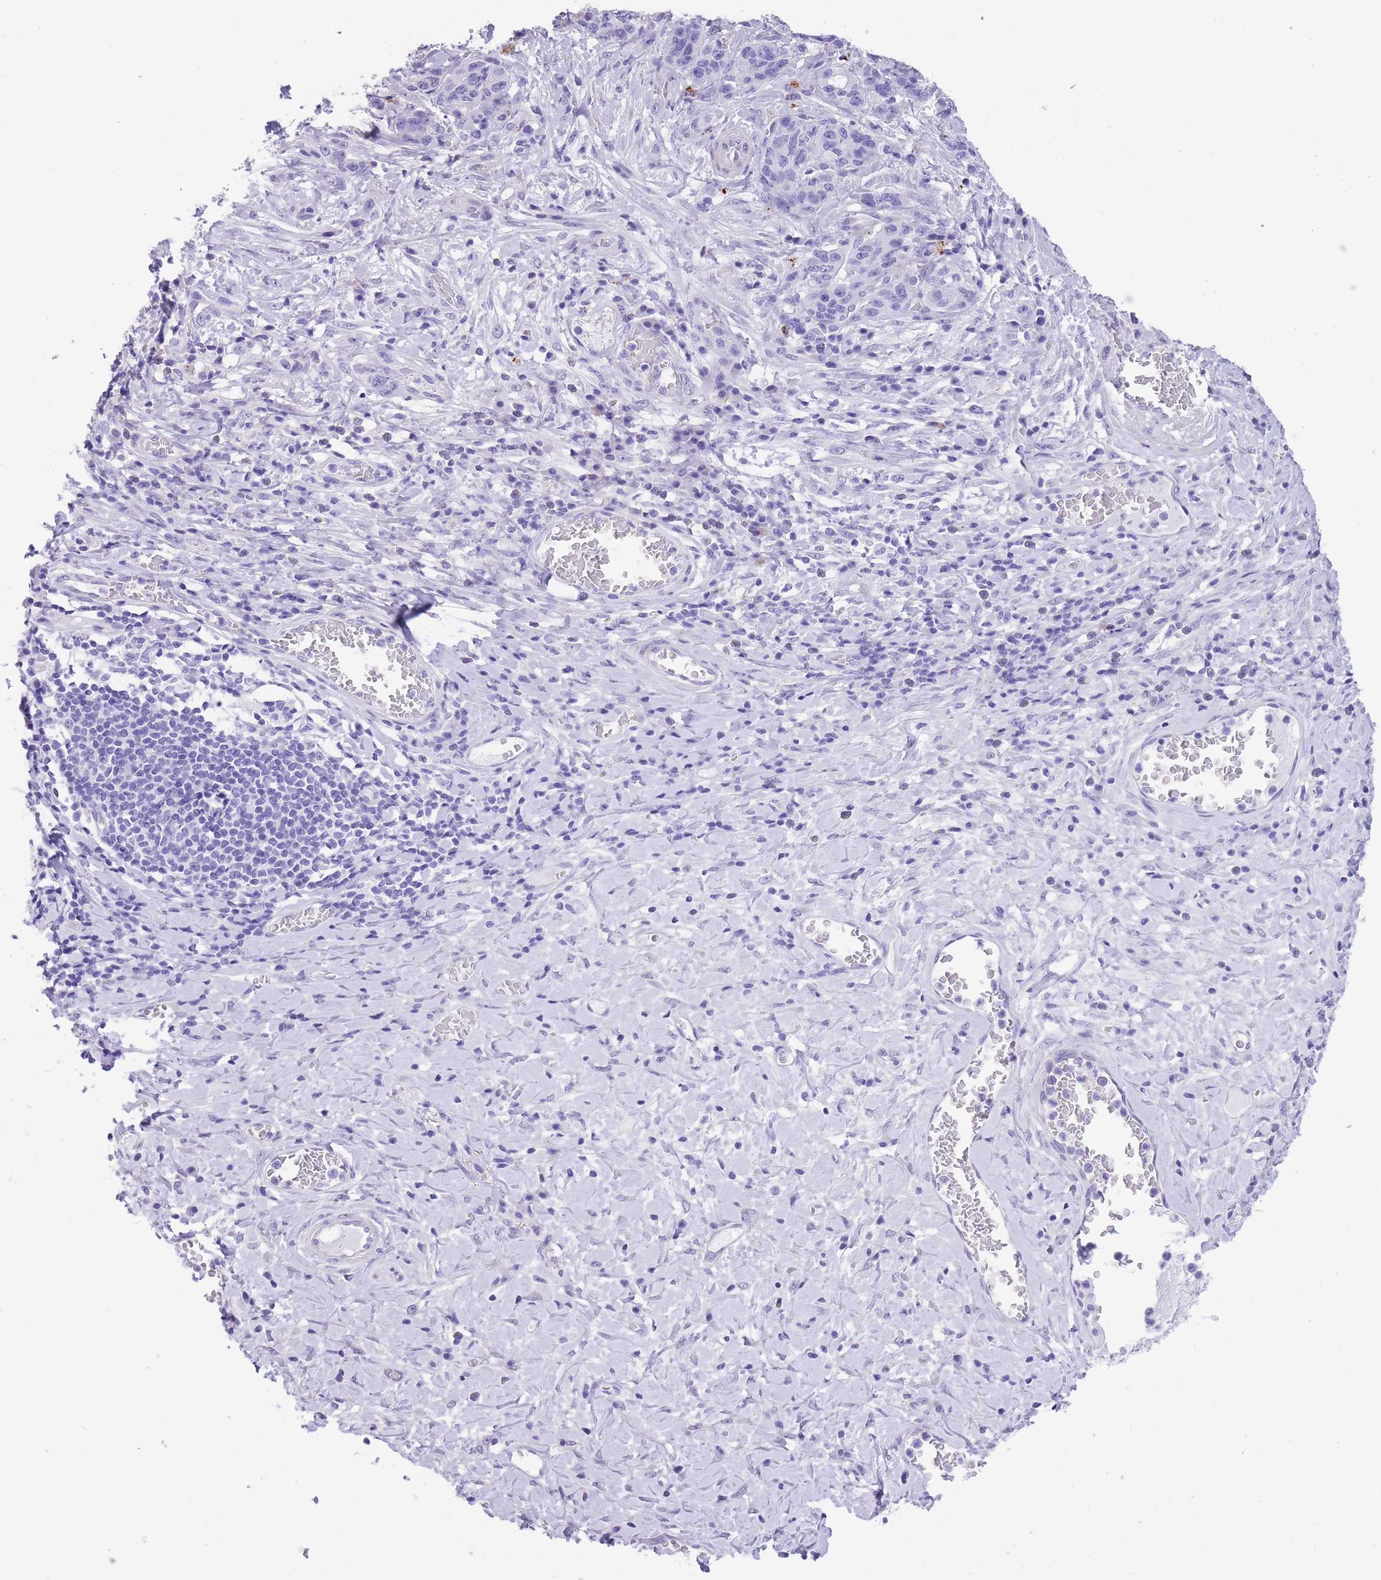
{"staining": {"intensity": "negative", "quantity": "none", "location": "none"}, "tissue": "stomach cancer", "cell_type": "Tumor cells", "image_type": "cancer", "snomed": [{"axis": "morphology", "description": "Normal tissue, NOS"}, {"axis": "morphology", "description": "Adenocarcinoma, NOS"}, {"axis": "topography", "description": "Stomach"}], "caption": "DAB immunohistochemical staining of human stomach cancer (adenocarcinoma) displays no significant positivity in tumor cells.", "gene": "RAI2", "patient": {"sex": "female", "age": 64}}